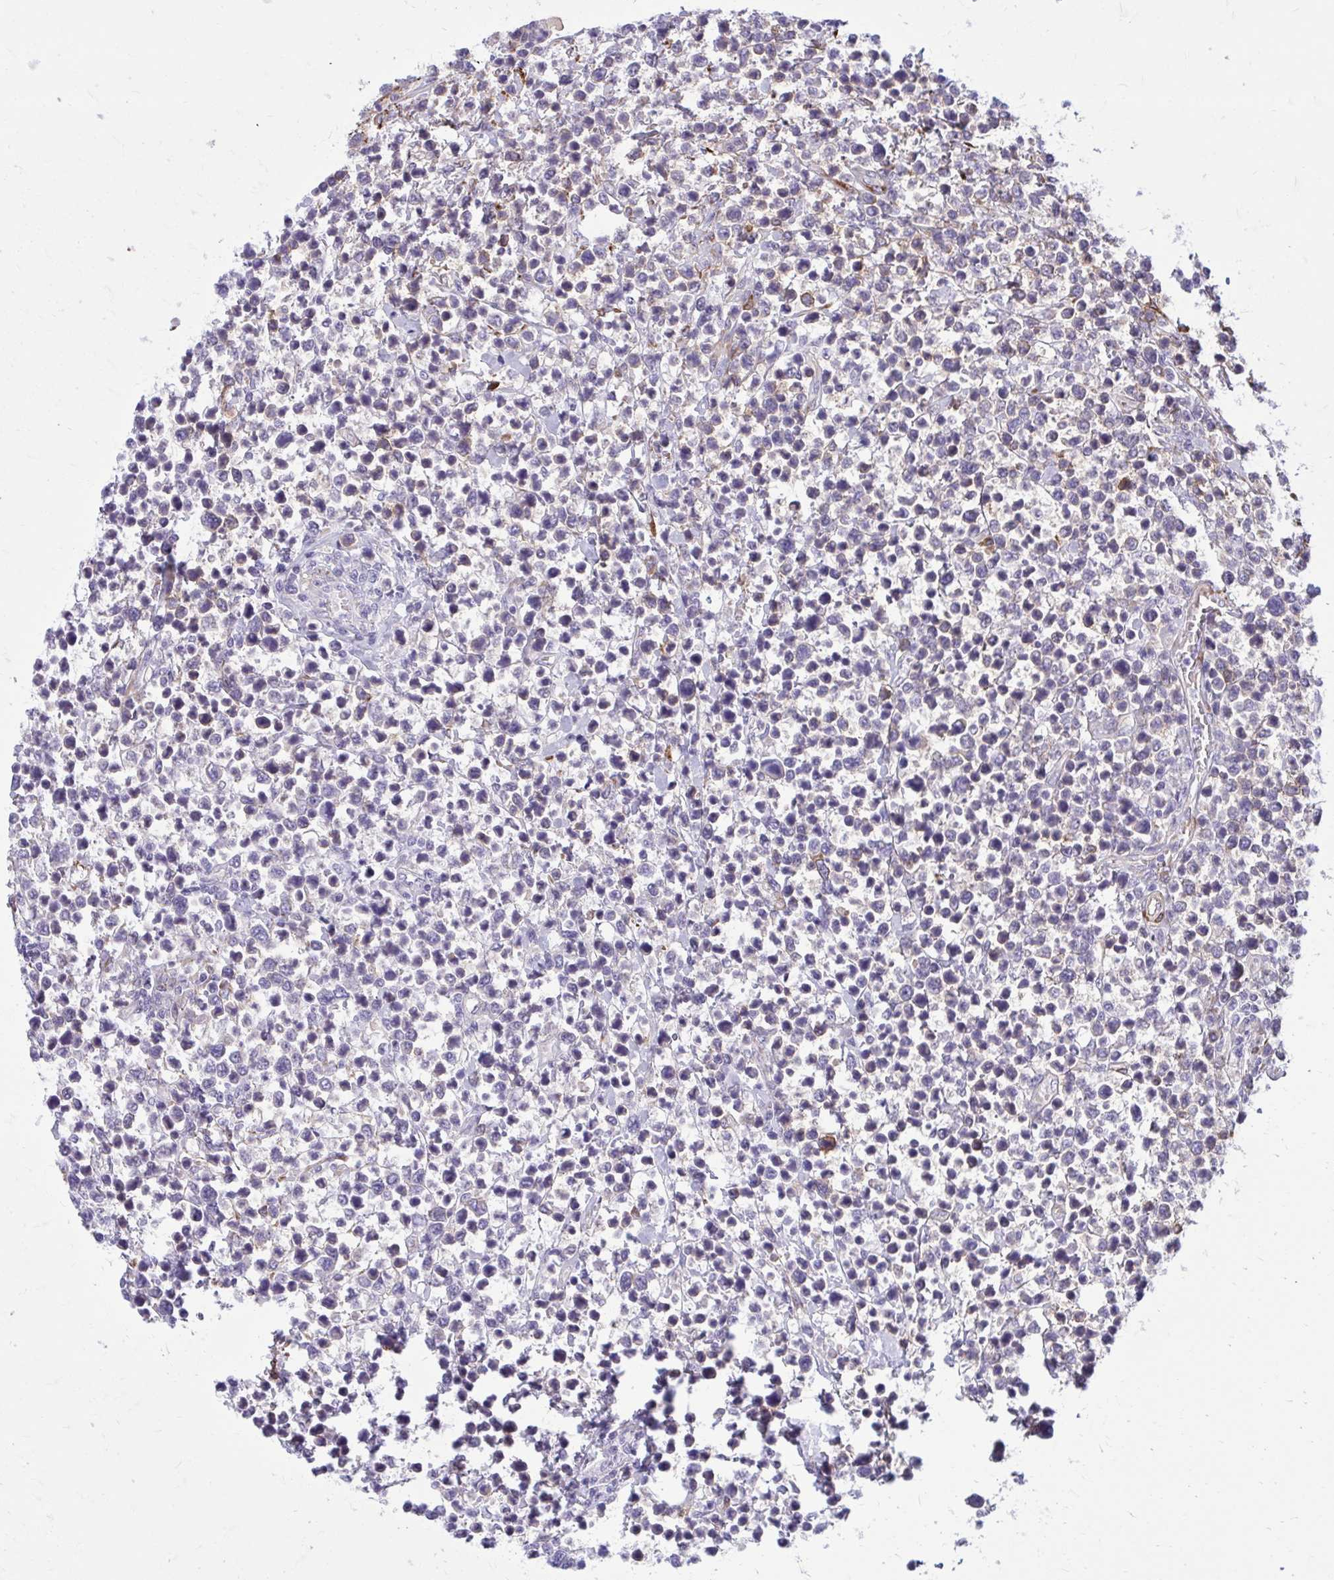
{"staining": {"intensity": "weak", "quantity": "<25%", "location": "cytoplasmic/membranous"}, "tissue": "lymphoma", "cell_type": "Tumor cells", "image_type": "cancer", "snomed": [{"axis": "morphology", "description": "Malignant lymphoma, non-Hodgkin's type, High grade"}, {"axis": "topography", "description": "Soft tissue"}], "caption": "Immunohistochemistry of human lymphoma exhibits no expression in tumor cells. (Immunohistochemistry (ihc), brightfield microscopy, high magnification).", "gene": "BEND5", "patient": {"sex": "female", "age": 56}}